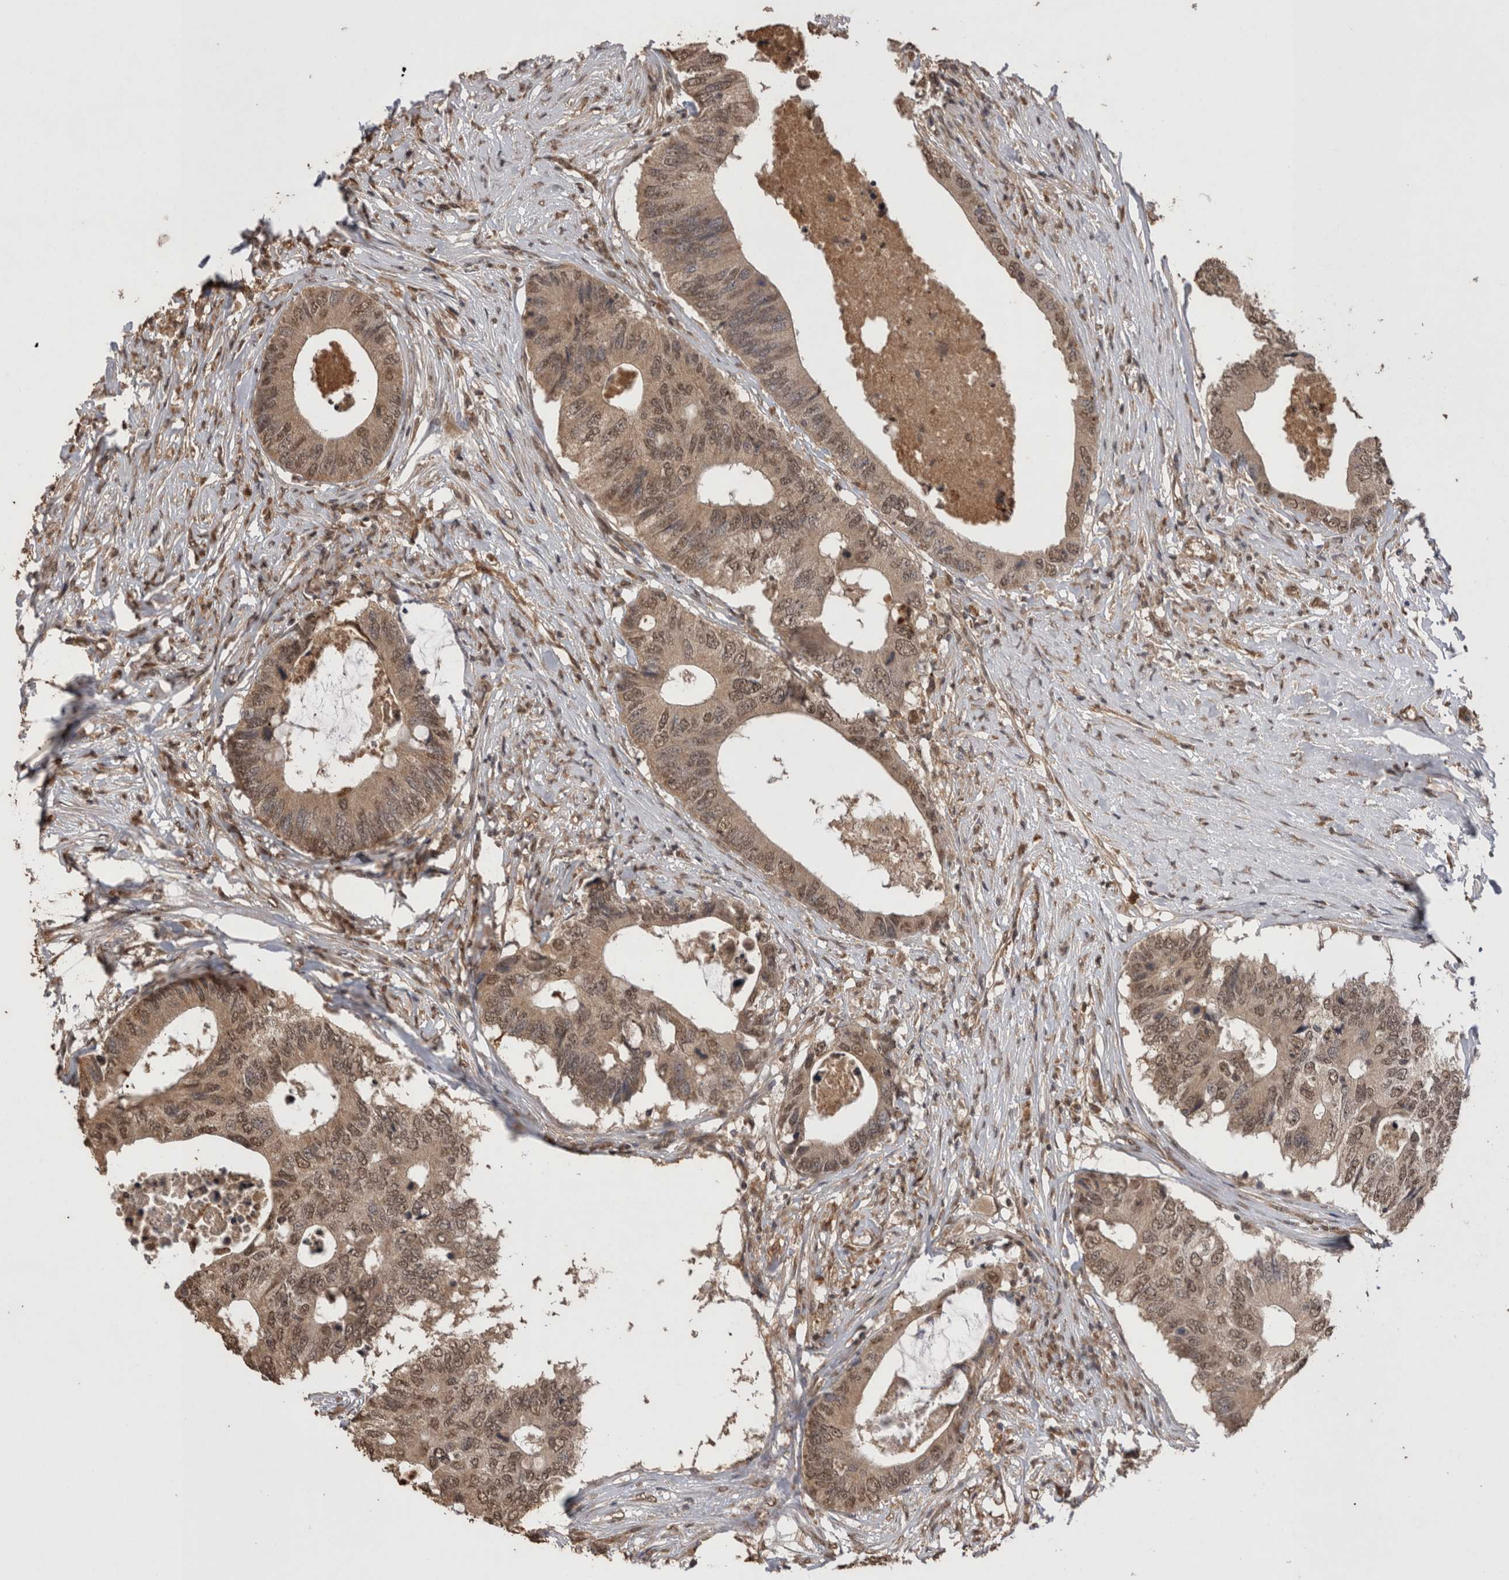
{"staining": {"intensity": "weak", "quantity": ">75%", "location": "cytoplasmic/membranous,nuclear"}, "tissue": "colorectal cancer", "cell_type": "Tumor cells", "image_type": "cancer", "snomed": [{"axis": "morphology", "description": "Adenocarcinoma, NOS"}, {"axis": "topography", "description": "Colon"}], "caption": "A brown stain shows weak cytoplasmic/membranous and nuclear positivity of a protein in human colorectal cancer (adenocarcinoma) tumor cells.", "gene": "GRK5", "patient": {"sex": "male", "age": 71}}